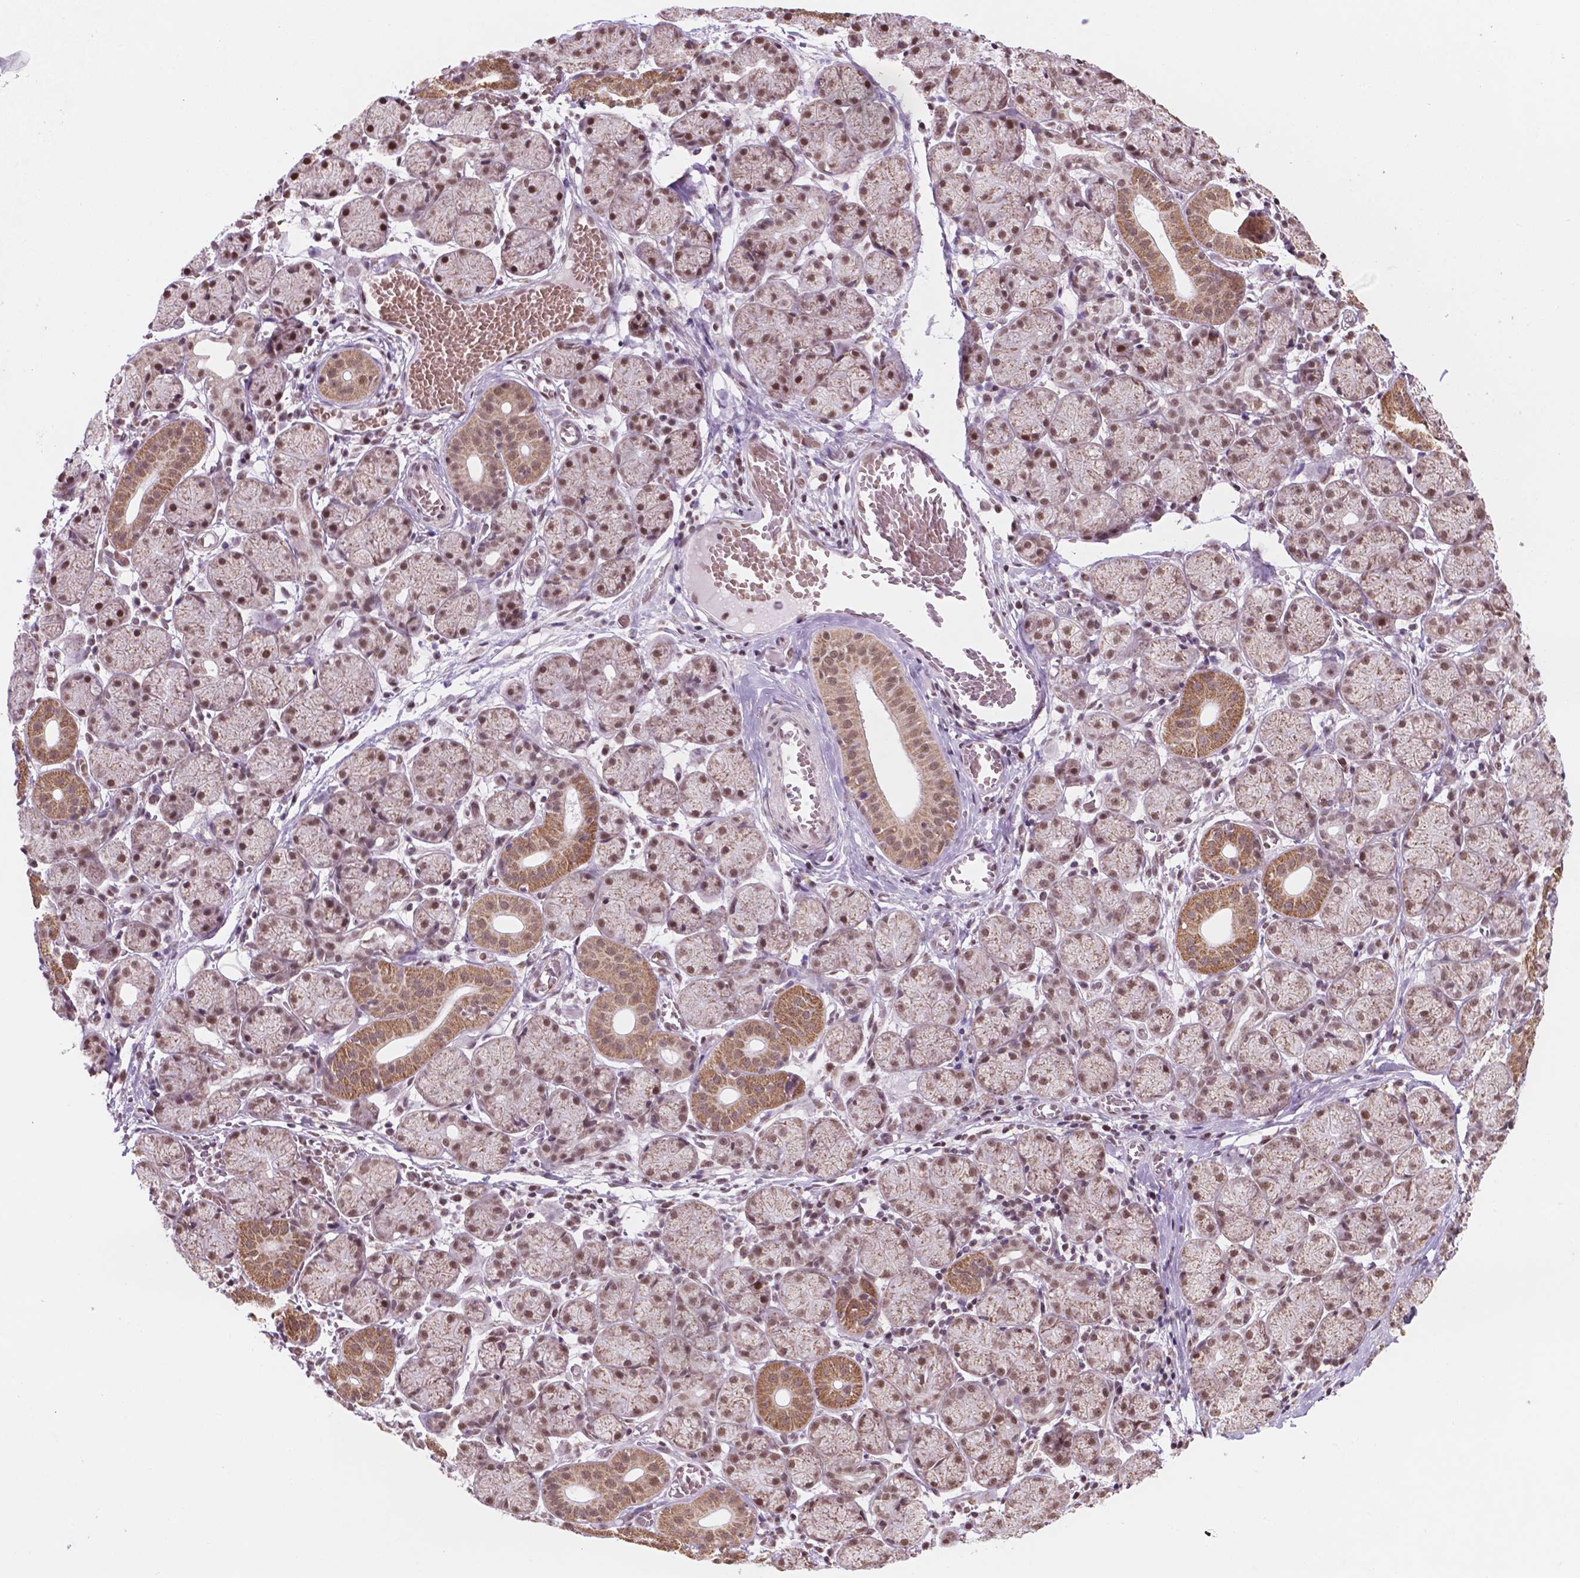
{"staining": {"intensity": "moderate", "quantity": ">75%", "location": "cytoplasmic/membranous,nuclear"}, "tissue": "salivary gland", "cell_type": "Glandular cells", "image_type": "normal", "snomed": [{"axis": "morphology", "description": "Normal tissue, NOS"}, {"axis": "topography", "description": "Salivary gland"}, {"axis": "topography", "description": "Peripheral nerve tissue"}], "caption": "Glandular cells demonstrate medium levels of moderate cytoplasmic/membranous,nuclear positivity in about >75% of cells in benign human salivary gland.", "gene": "NDUFA10", "patient": {"sex": "female", "age": 24}}